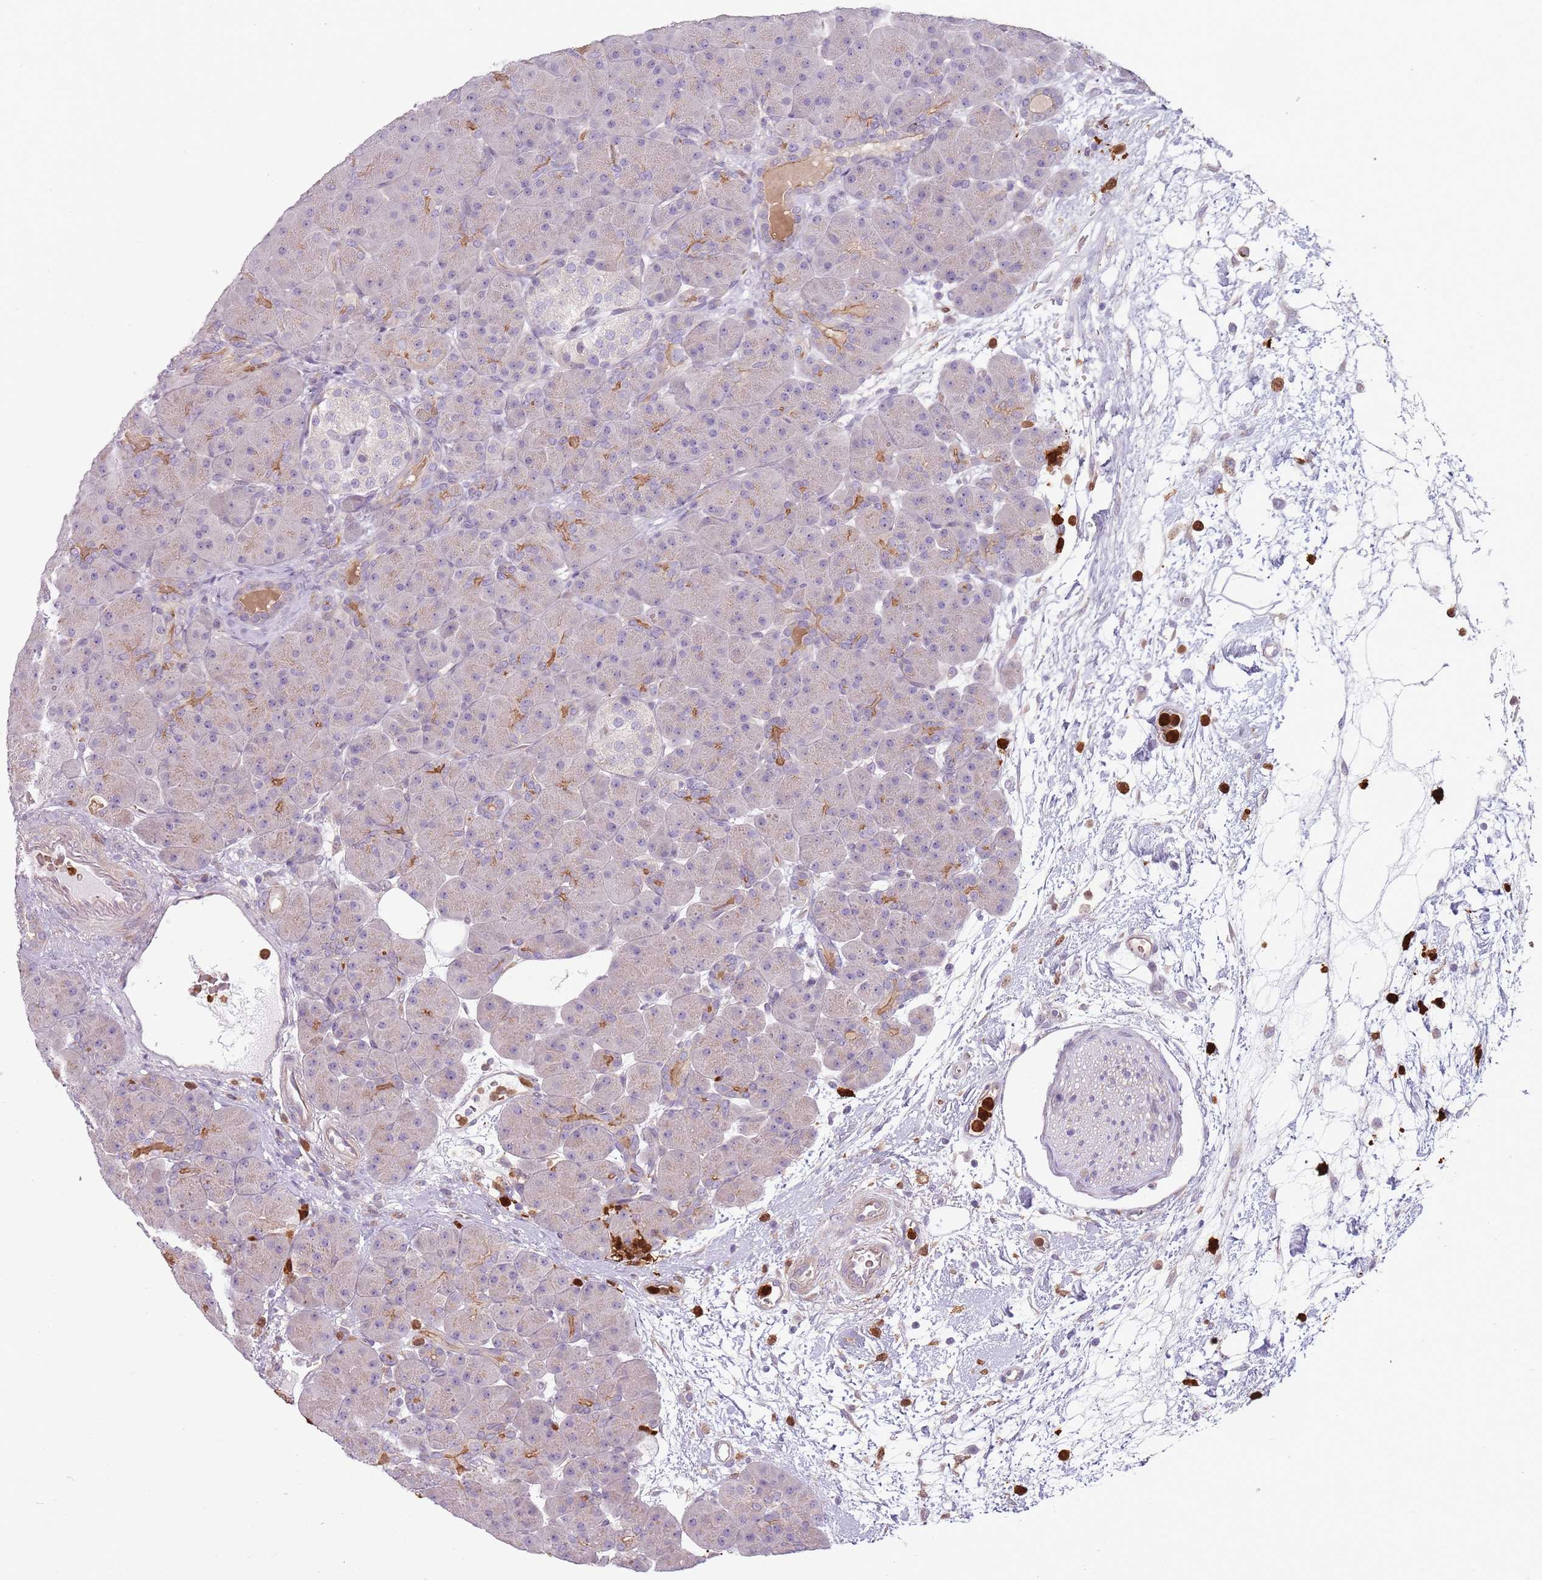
{"staining": {"intensity": "moderate", "quantity": "<25%", "location": "cytoplasmic/membranous"}, "tissue": "pancreas", "cell_type": "Exocrine glandular cells", "image_type": "normal", "snomed": [{"axis": "morphology", "description": "Normal tissue, NOS"}, {"axis": "topography", "description": "Pancreas"}], "caption": "An image of pancreas stained for a protein reveals moderate cytoplasmic/membranous brown staining in exocrine glandular cells.", "gene": "SPAG4", "patient": {"sex": "male", "age": 66}}